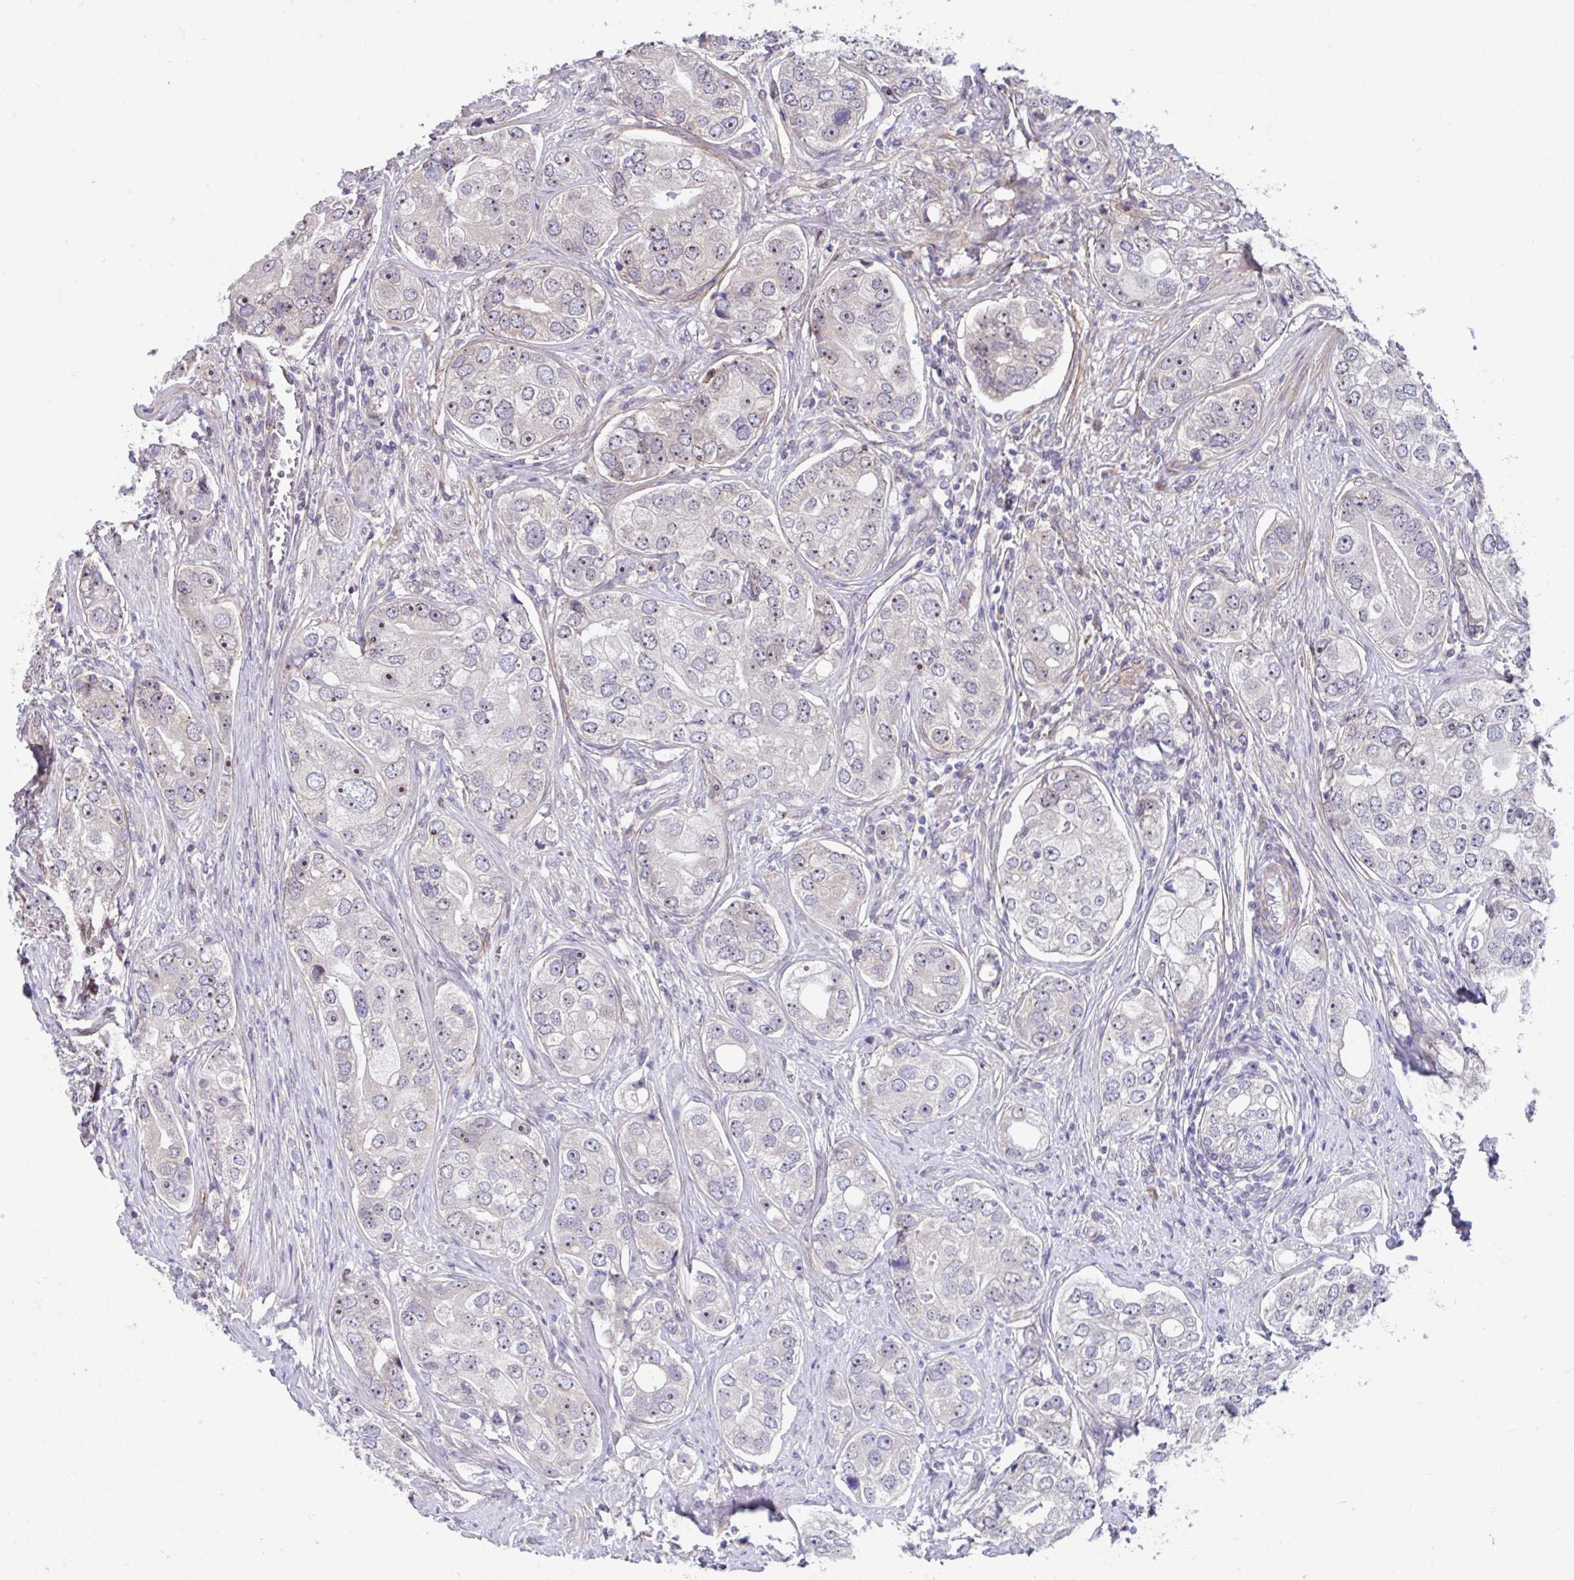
{"staining": {"intensity": "negative", "quantity": "none", "location": "none"}, "tissue": "prostate cancer", "cell_type": "Tumor cells", "image_type": "cancer", "snomed": [{"axis": "morphology", "description": "Adenocarcinoma, High grade"}, {"axis": "topography", "description": "Prostate"}], "caption": "Immunohistochemical staining of human high-grade adenocarcinoma (prostate) shows no significant positivity in tumor cells. Brightfield microscopy of immunohistochemistry stained with DAB (brown) and hematoxylin (blue), captured at high magnification.", "gene": "NT5C1B", "patient": {"sex": "male", "age": 60}}